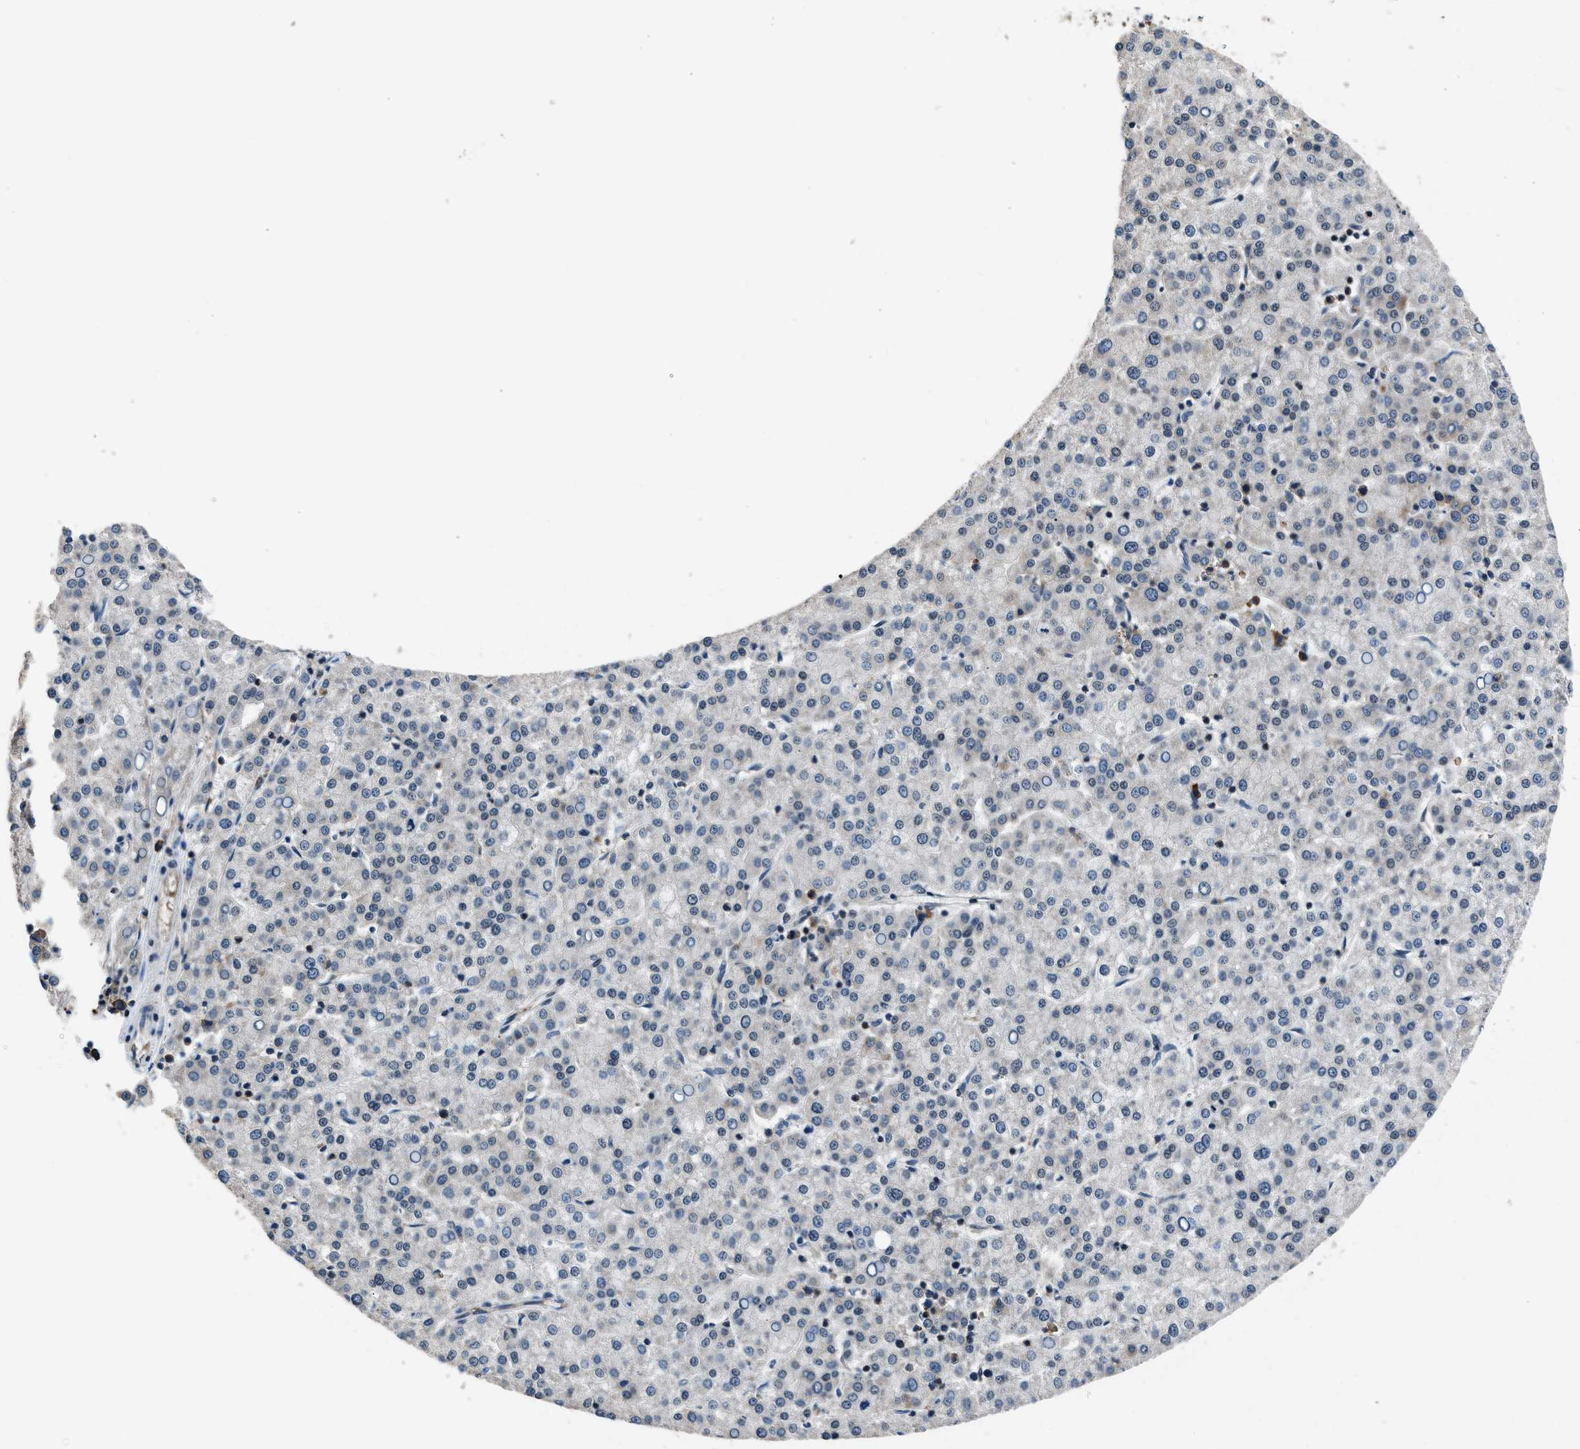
{"staining": {"intensity": "negative", "quantity": "none", "location": "none"}, "tissue": "liver cancer", "cell_type": "Tumor cells", "image_type": "cancer", "snomed": [{"axis": "morphology", "description": "Carcinoma, Hepatocellular, NOS"}, {"axis": "topography", "description": "Liver"}], "caption": "DAB immunohistochemical staining of human liver hepatocellular carcinoma shows no significant staining in tumor cells. (DAB IHC with hematoxylin counter stain).", "gene": "PA2G4", "patient": {"sex": "female", "age": 58}}